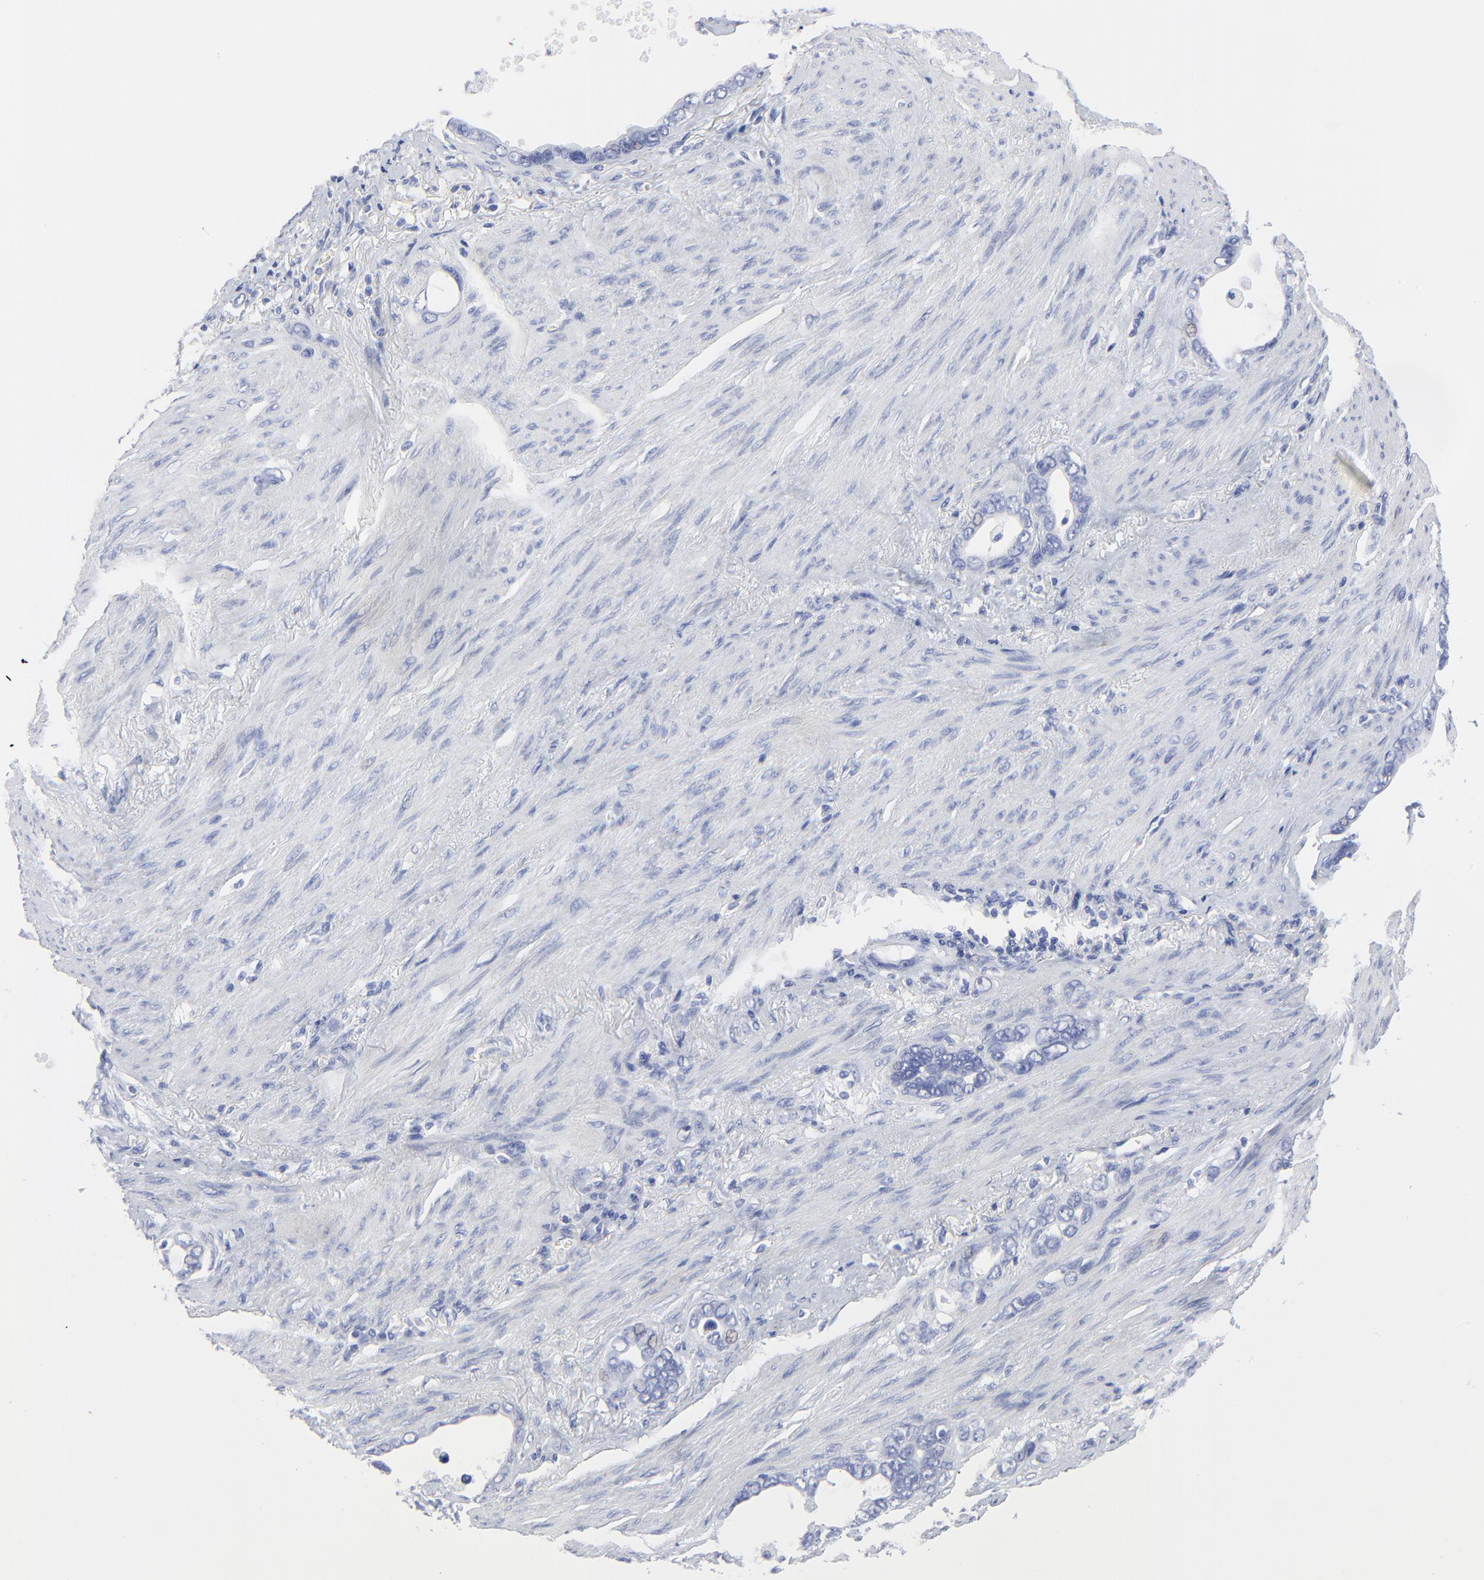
{"staining": {"intensity": "negative", "quantity": "none", "location": "none"}, "tissue": "stomach cancer", "cell_type": "Tumor cells", "image_type": "cancer", "snomed": [{"axis": "morphology", "description": "Adenocarcinoma, NOS"}, {"axis": "topography", "description": "Stomach"}], "caption": "A high-resolution micrograph shows IHC staining of adenocarcinoma (stomach), which shows no significant staining in tumor cells. (DAB (3,3'-diaminobenzidine) immunohistochemistry (IHC) visualized using brightfield microscopy, high magnification).", "gene": "PSD3", "patient": {"sex": "male", "age": 78}}